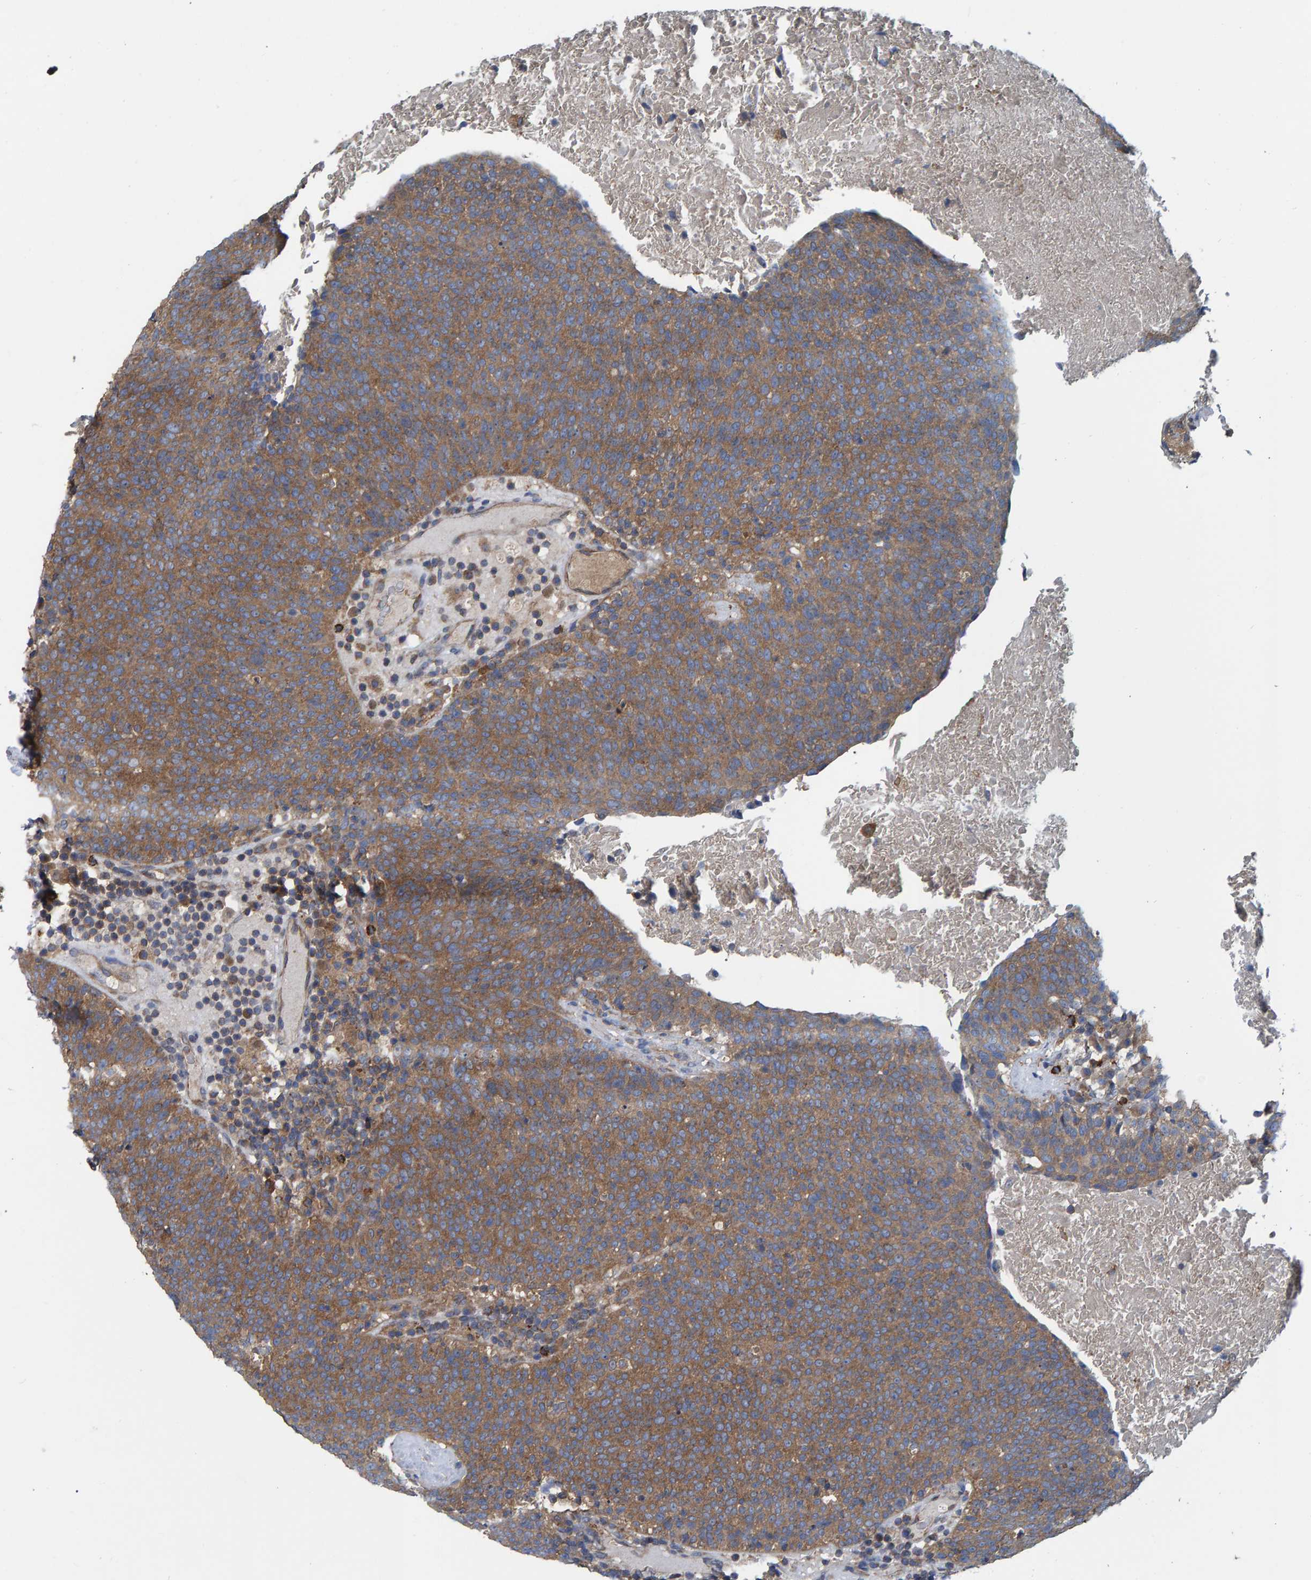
{"staining": {"intensity": "moderate", "quantity": ">75%", "location": "cytoplasmic/membranous"}, "tissue": "head and neck cancer", "cell_type": "Tumor cells", "image_type": "cancer", "snomed": [{"axis": "morphology", "description": "Squamous cell carcinoma, NOS"}, {"axis": "morphology", "description": "Squamous cell carcinoma, metastatic, NOS"}, {"axis": "topography", "description": "Lymph node"}, {"axis": "topography", "description": "Head-Neck"}], "caption": "A medium amount of moderate cytoplasmic/membranous expression is identified in about >75% of tumor cells in squamous cell carcinoma (head and neck) tissue.", "gene": "LRSAM1", "patient": {"sex": "male", "age": 62}}